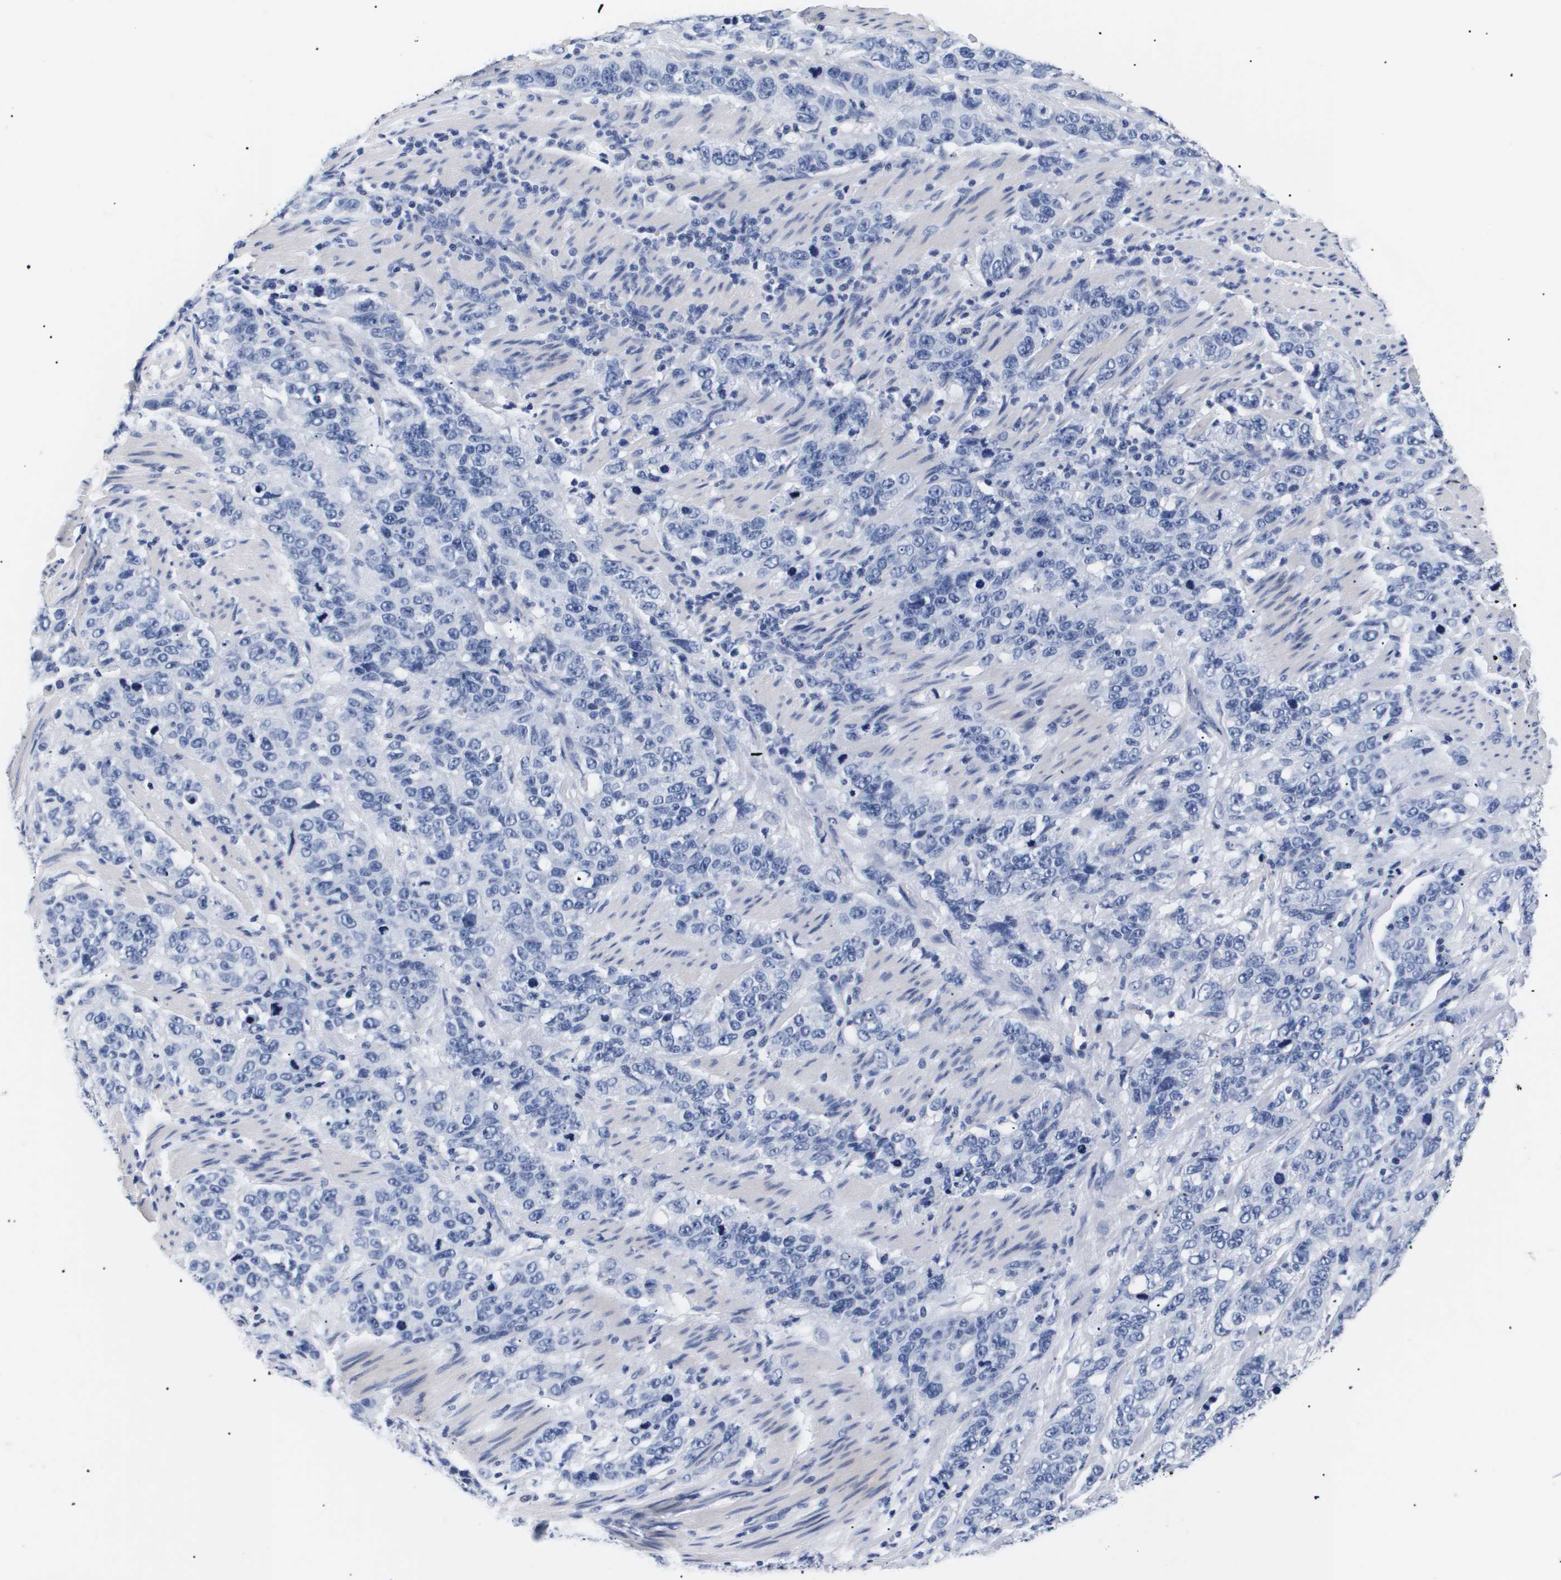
{"staining": {"intensity": "negative", "quantity": "none", "location": "none"}, "tissue": "stomach cancer", "cell_type": "Tumor cells", "image_type": "cancer", "snomed": [{"axis": "morphology", "description": "Adenocarcinoma, NOS"}, {"axis": "topography", "description": "Stomach"}], "caption": "Tumor cells are negative for brown protein staining in stomach cancer (adenocarcinoma). (DAB (3,3'-diaminobenzidine) IHC with hematoxylin counter stain).", "gene": "ATP6V0A4", "patient": {"sex": "male", "age": 48}}